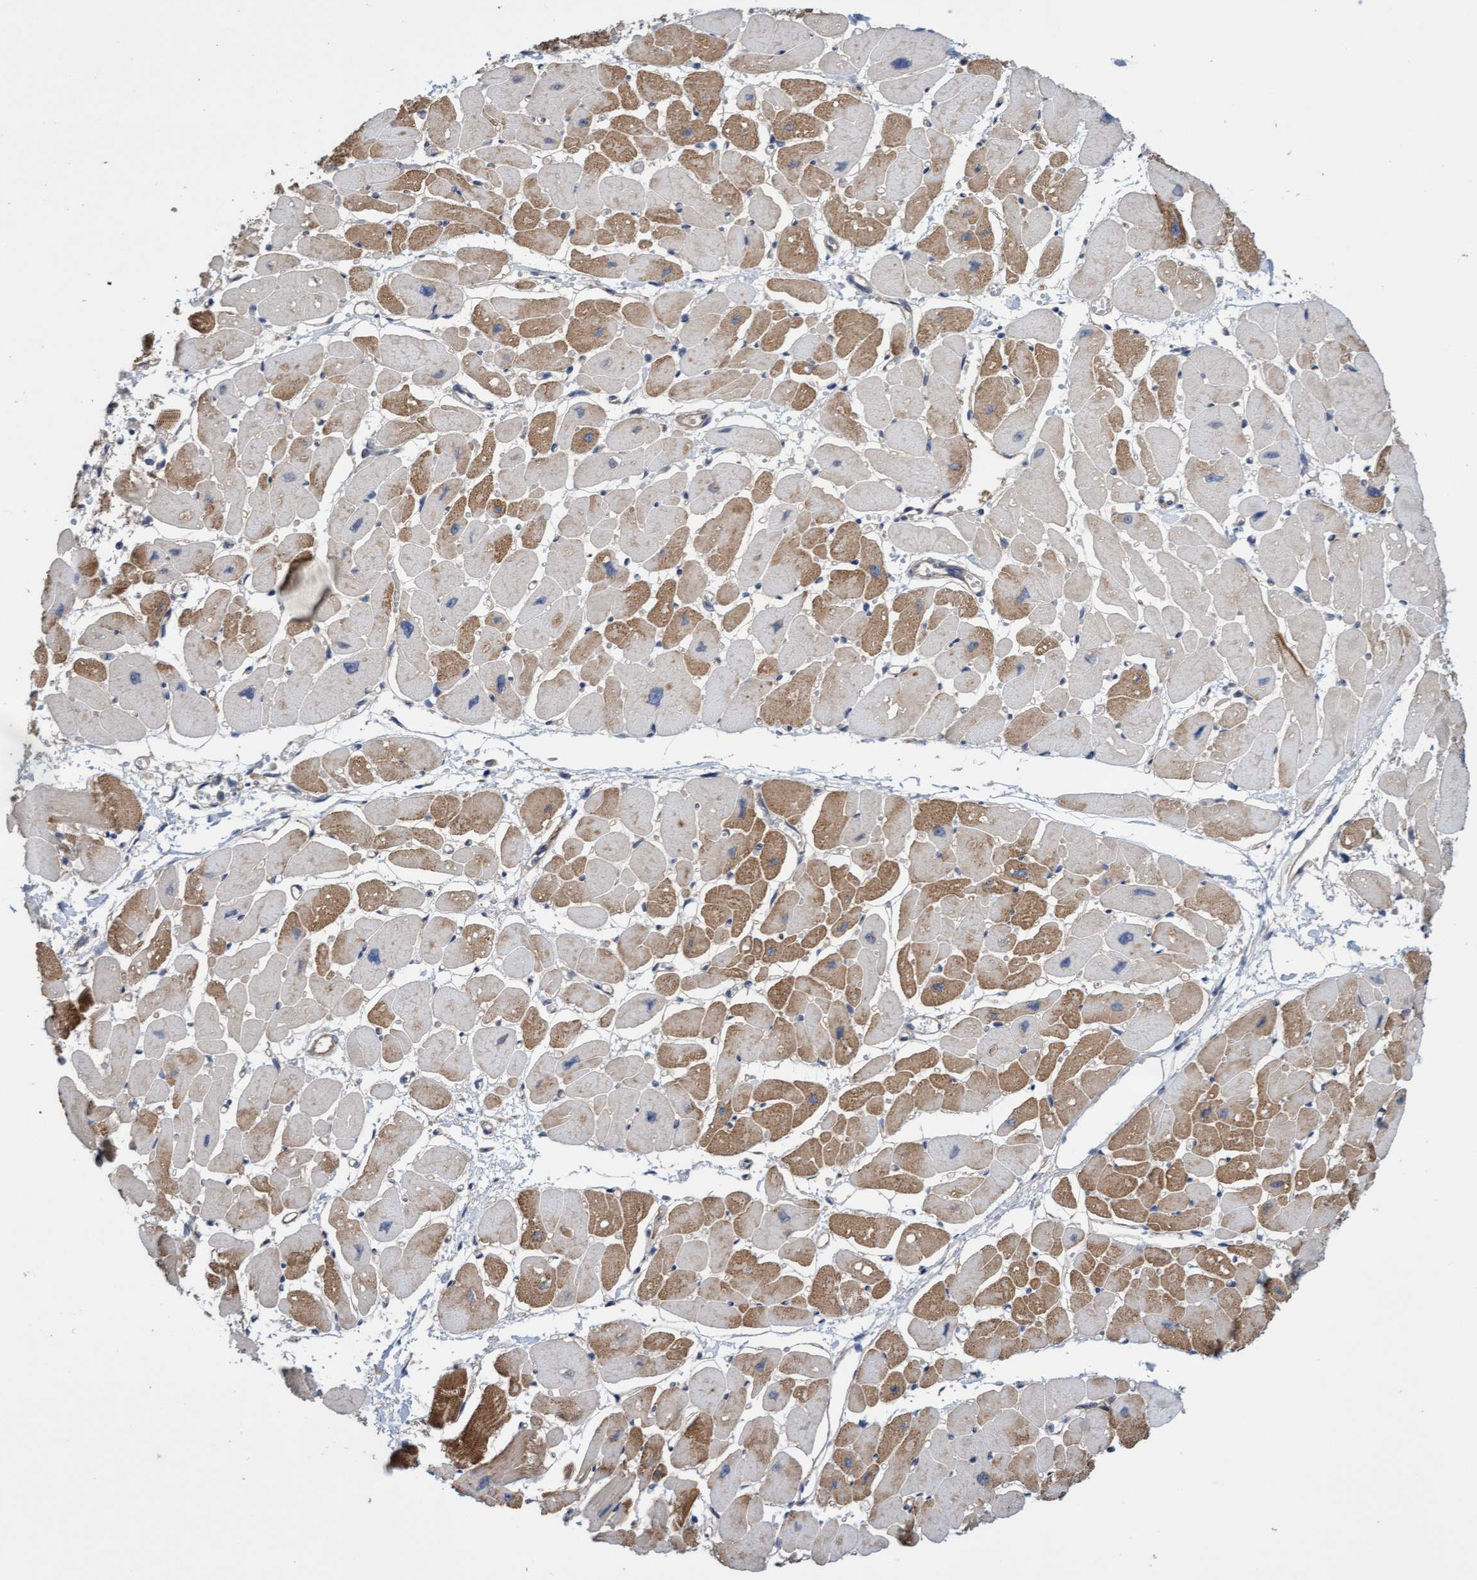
{"staining": {"intensity": "moderate", "quantity": "25%-75%", "location": "cytoplasmic/membranous"}, "tissue": "heart muscle", "cell_type": "Cardiomyocytes", "image_type": "normal", "snomed": [{"axis": "morphology", "description": "Normal tissue, NOS"}, {"axis": "topography", "description": "Heart"}], "caption": "Cardiomyocytes display medium levels of moderate cytoplasmic/membranous staining in about 25%-75% of cells in unremarkable heart muscle. Nuclei are stained in blue.", "gene": "ITFG1", "patient": {"sex": "female", "age": 54}}